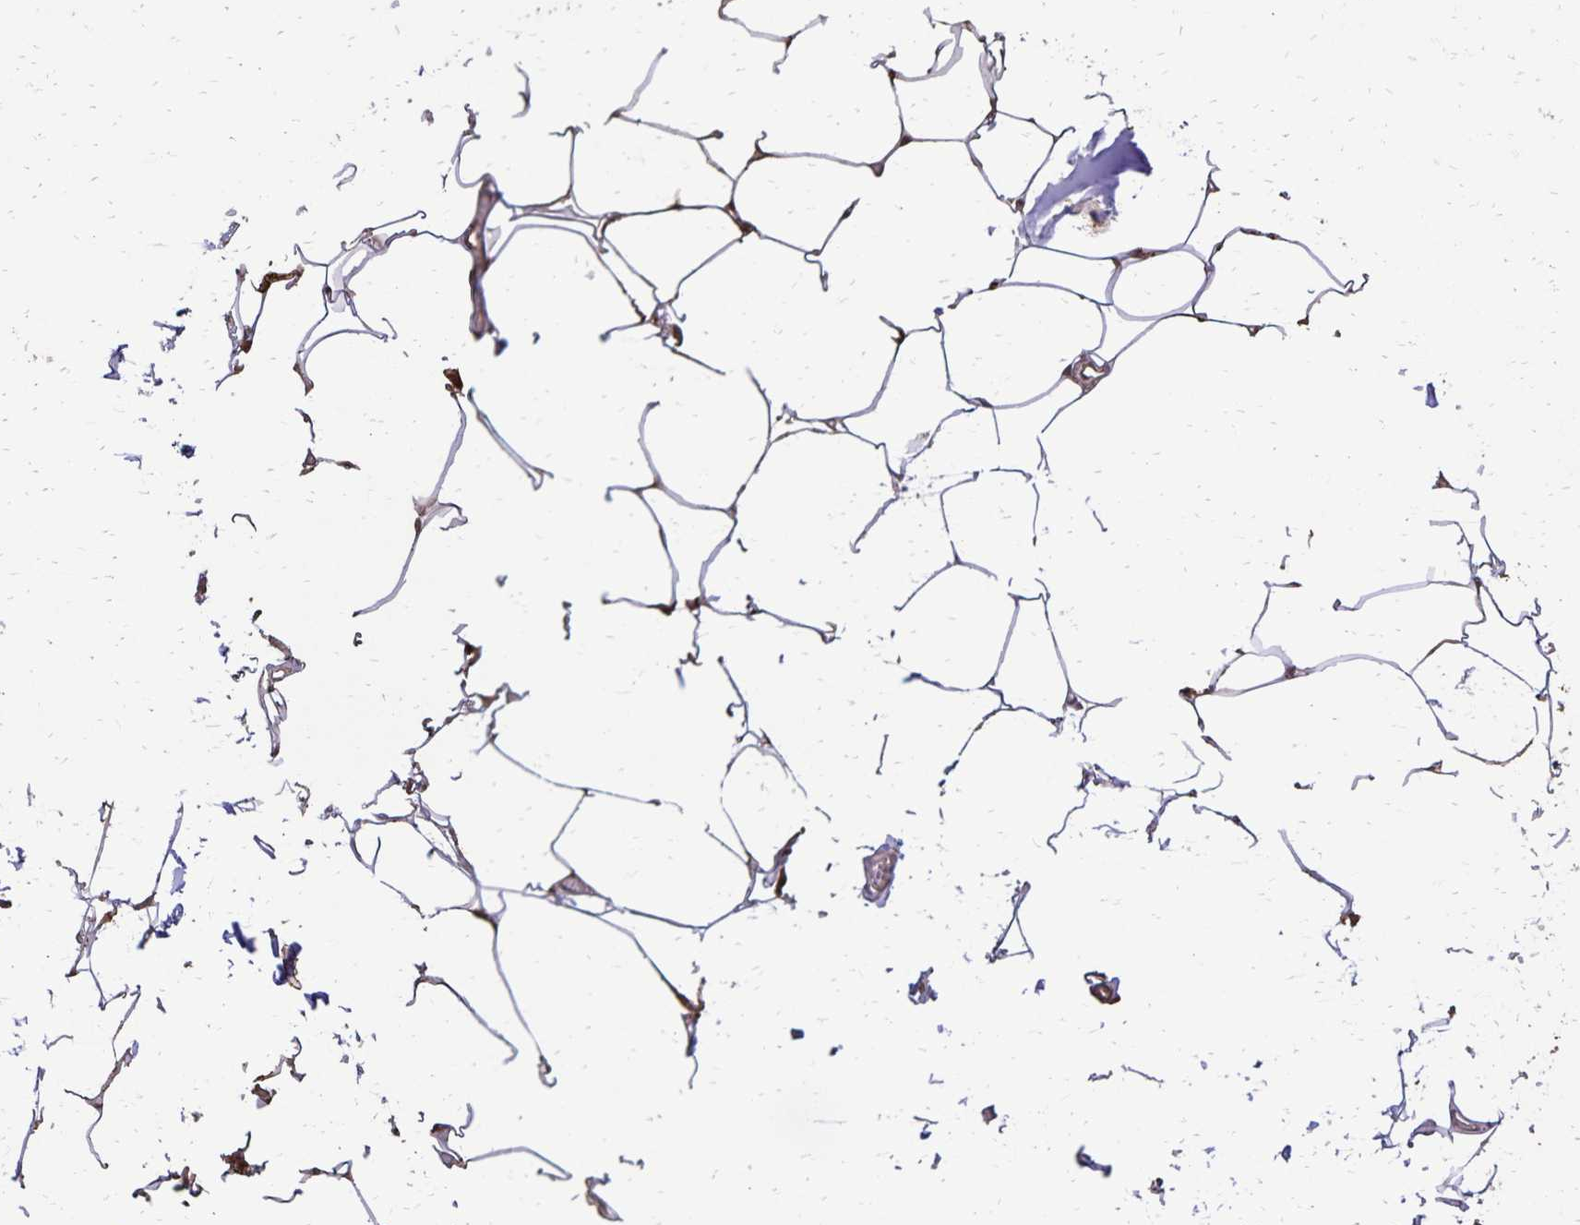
{"staining": {"intensity": "moderate", "quantity": ">75%", "location": "cytoplasmic/membranous"}, "tissue": "adipose tissue", "cell_type": "Adipocytes", "image_type": "normal", "snomed": [{"axis": "morphology", "description": "Normal tissue, NOS"}, {"axis": "topography", "description": "Skin"}, {"axis": "topography", "description": "Peripheral nerve tissue"}], "caption": "Immunohistochemistry (IHC) photomicrograph of normal human adipose tissue stained for a protein (brown), which reveals medium levels of moderate cytoplasmic/membranous expression in approximately >75% of adipocytes.", "gene": "CHMP1B", "patient": {"sex": "female", "age": 45}}